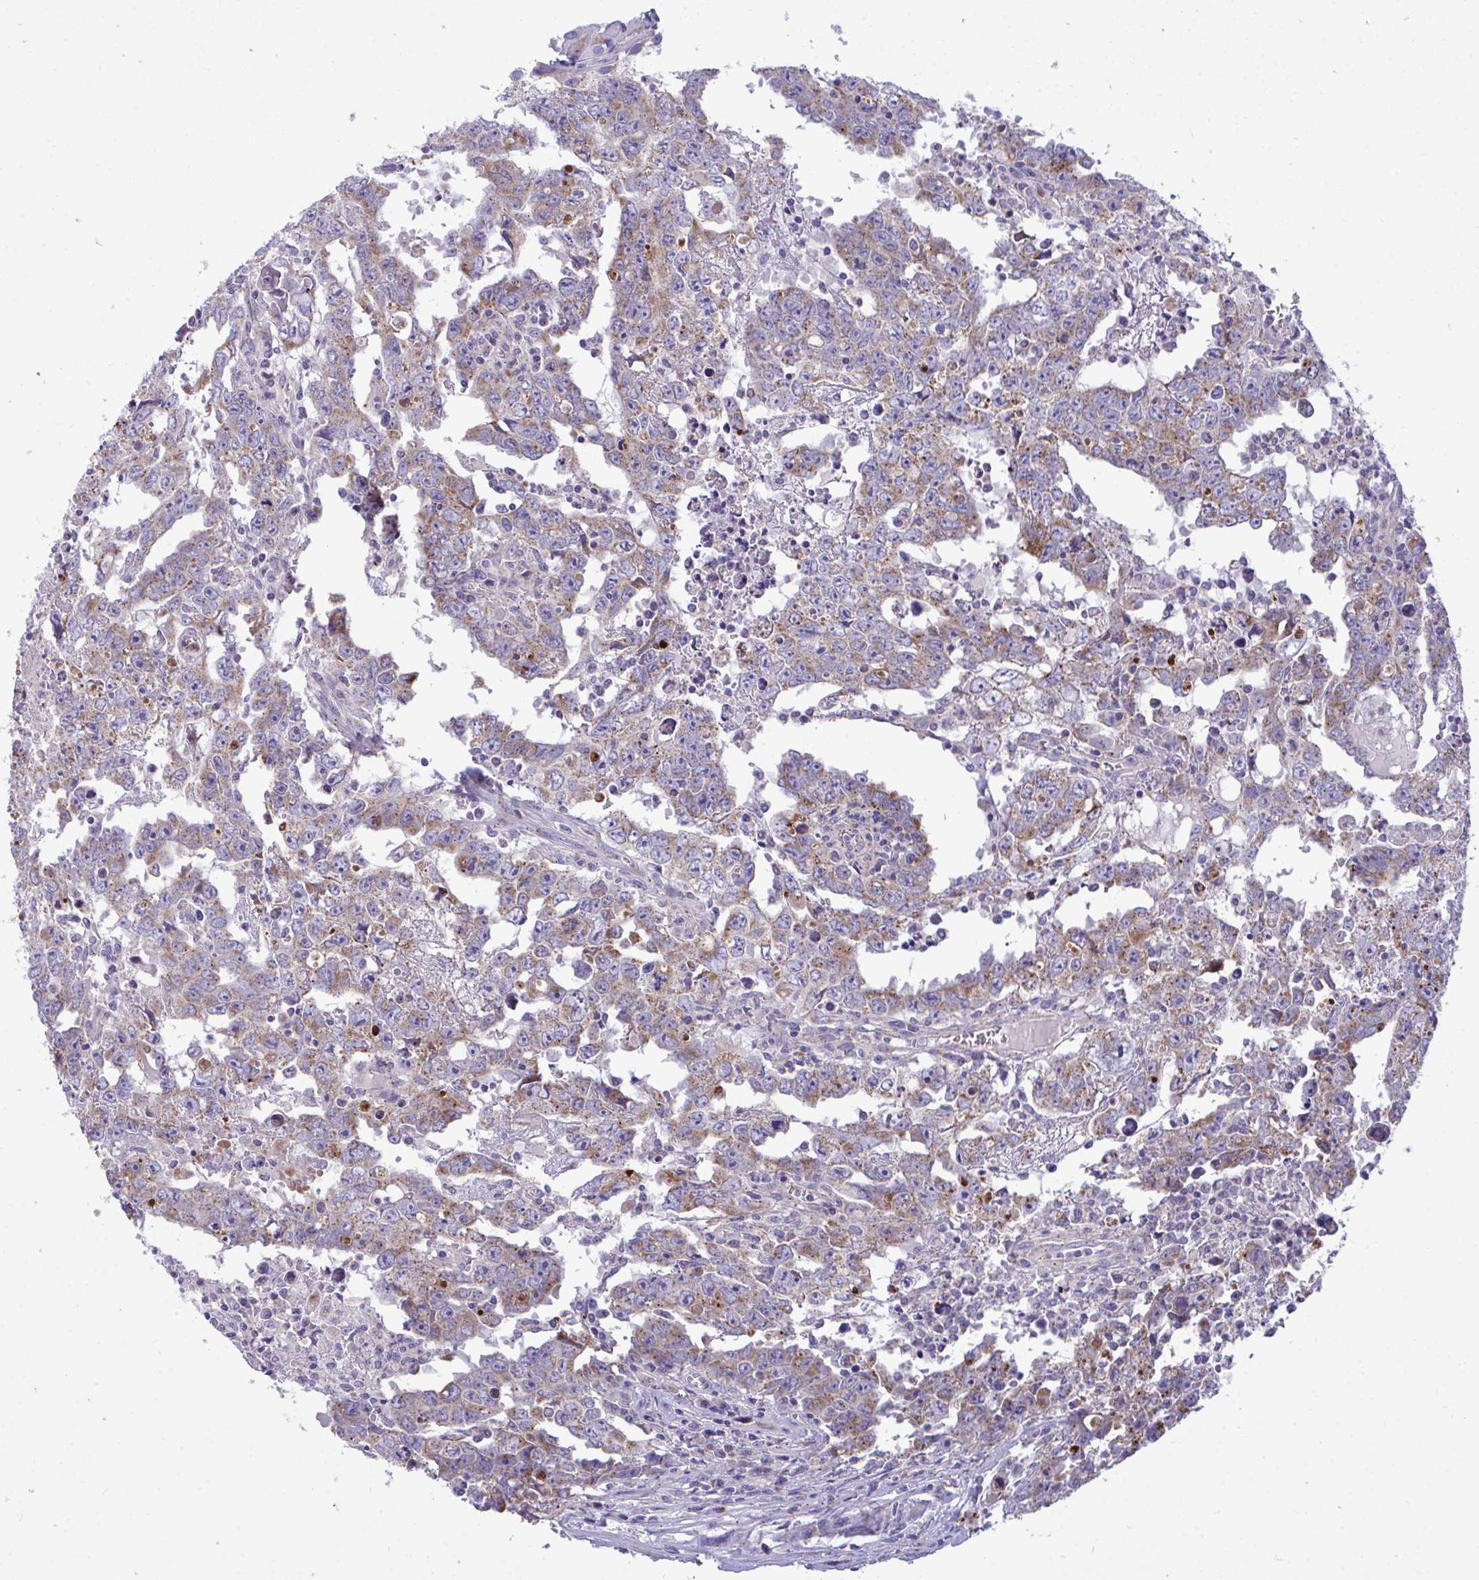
{"staining": {"intensity": "moderate", "quantity": ">75%", "location": "cytoplasmic/membranous"}, "tissue": "testis cancer", "cell_type": "Tumor cells", "image_type": "cancer", "snomed": [{"axis": "morphology", "description": "Carcinoma, Embryonal, NOS"}, {"axis": "topography", "description": "Testis"}], "caption": "Approximately >75% of tumor cells in testis cancer demonstrate moderate cytoplasmic/membranous protein expression as visualized by brown immunohistochemical staining.", "gene": "MRPS16", "patient": {"sex": "male", "age": 22}}